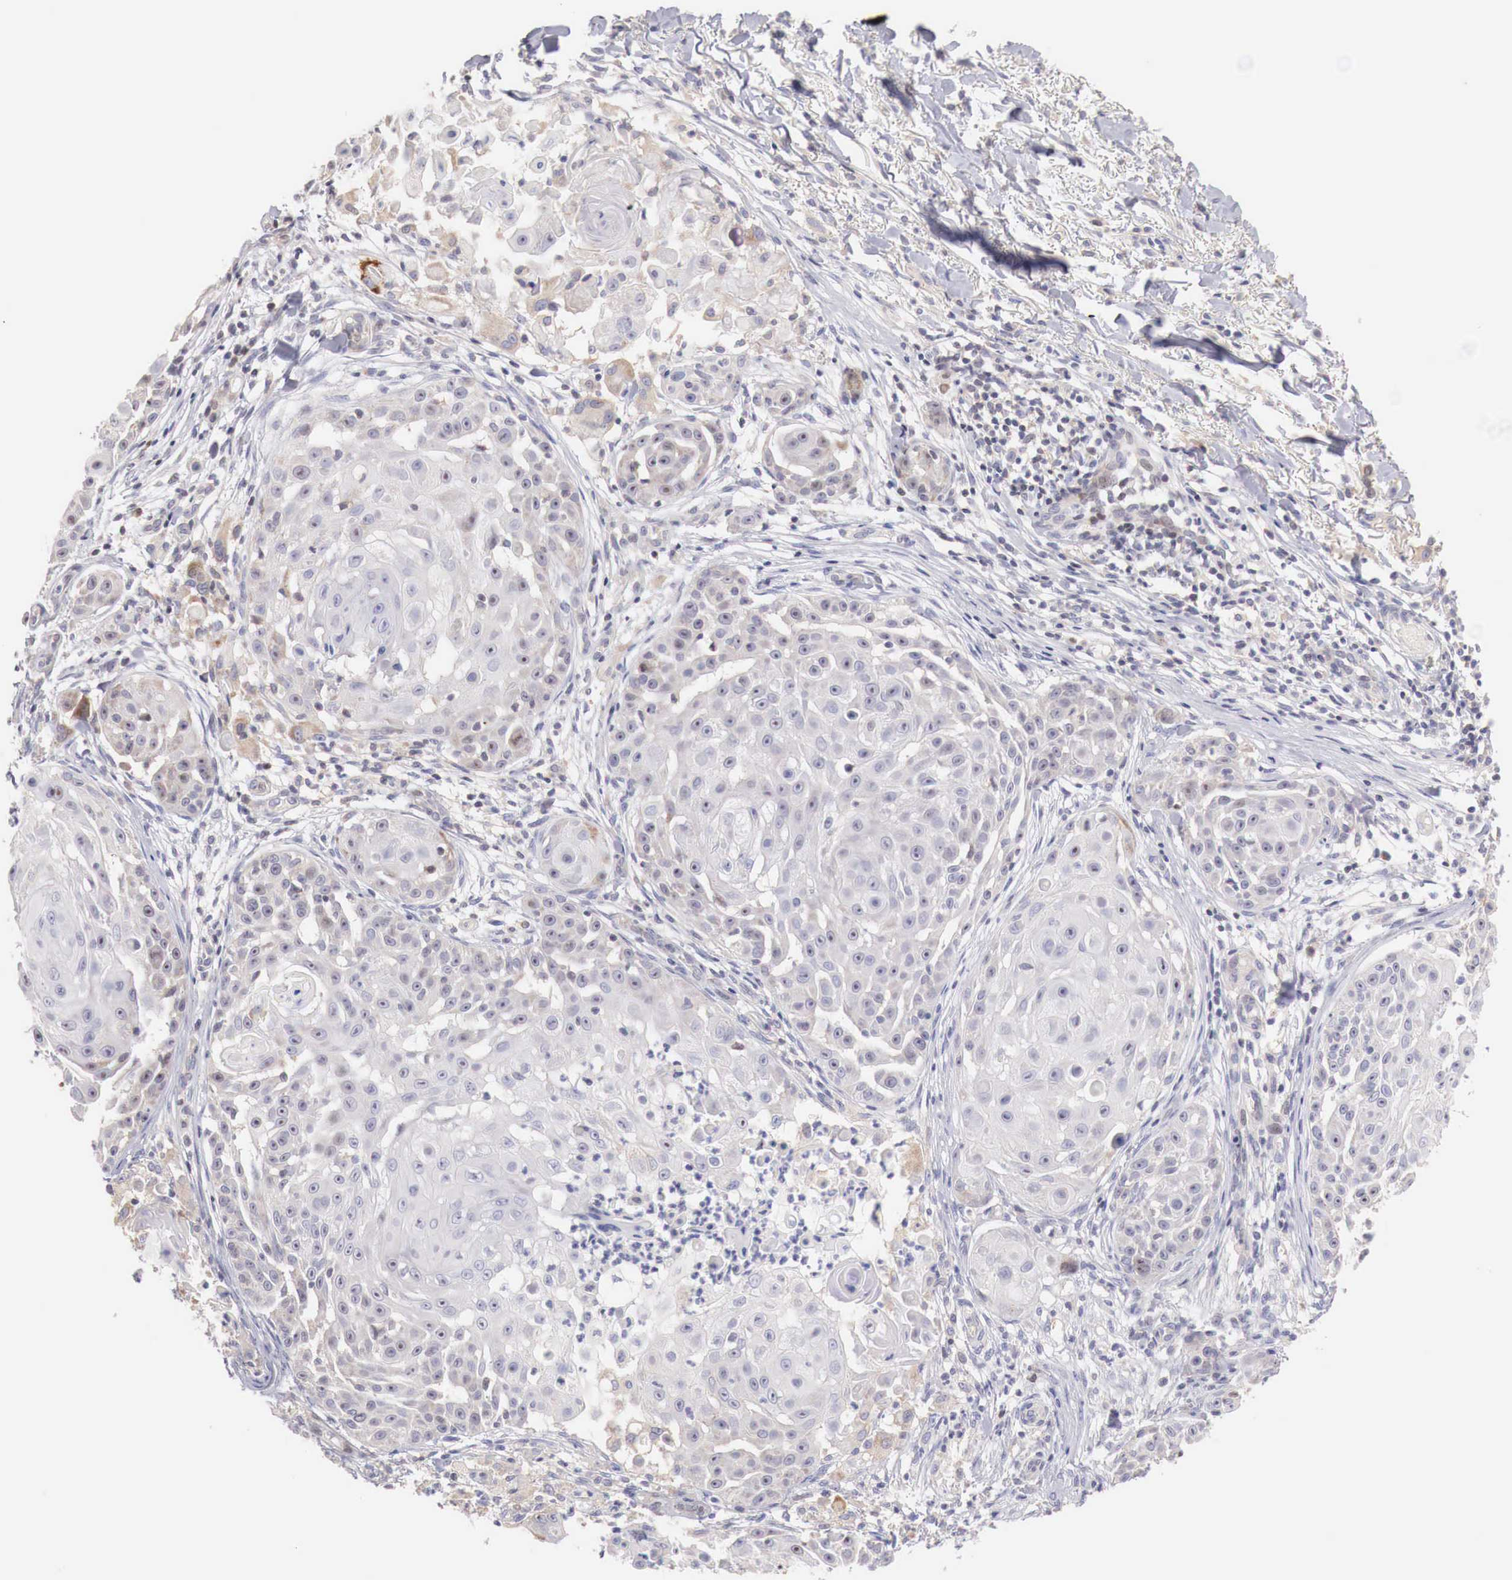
{"staining": {"intensity": "weak", "quantity": "<25%", "location": "cytoplasmic/membranous"}, "tissue": "skin cancer", "cell_type": "Tumor cells", "image_type": "cancer", "snomed": [{"axis": "morphology", "description": "Squamous cell carcinoma, NOS"}, {"axis": "topography", "description": "Skin"}], "caption": "Immunohistochemistry of skin cancer (squamous cell carcinoma) reveals no positivity in tumor cells. (DAB immunohistochemistry visualized using brightfield microscopy, high magnification).", "gene": "CLCN5", "patient": {"sex": "female", "age": 57}}